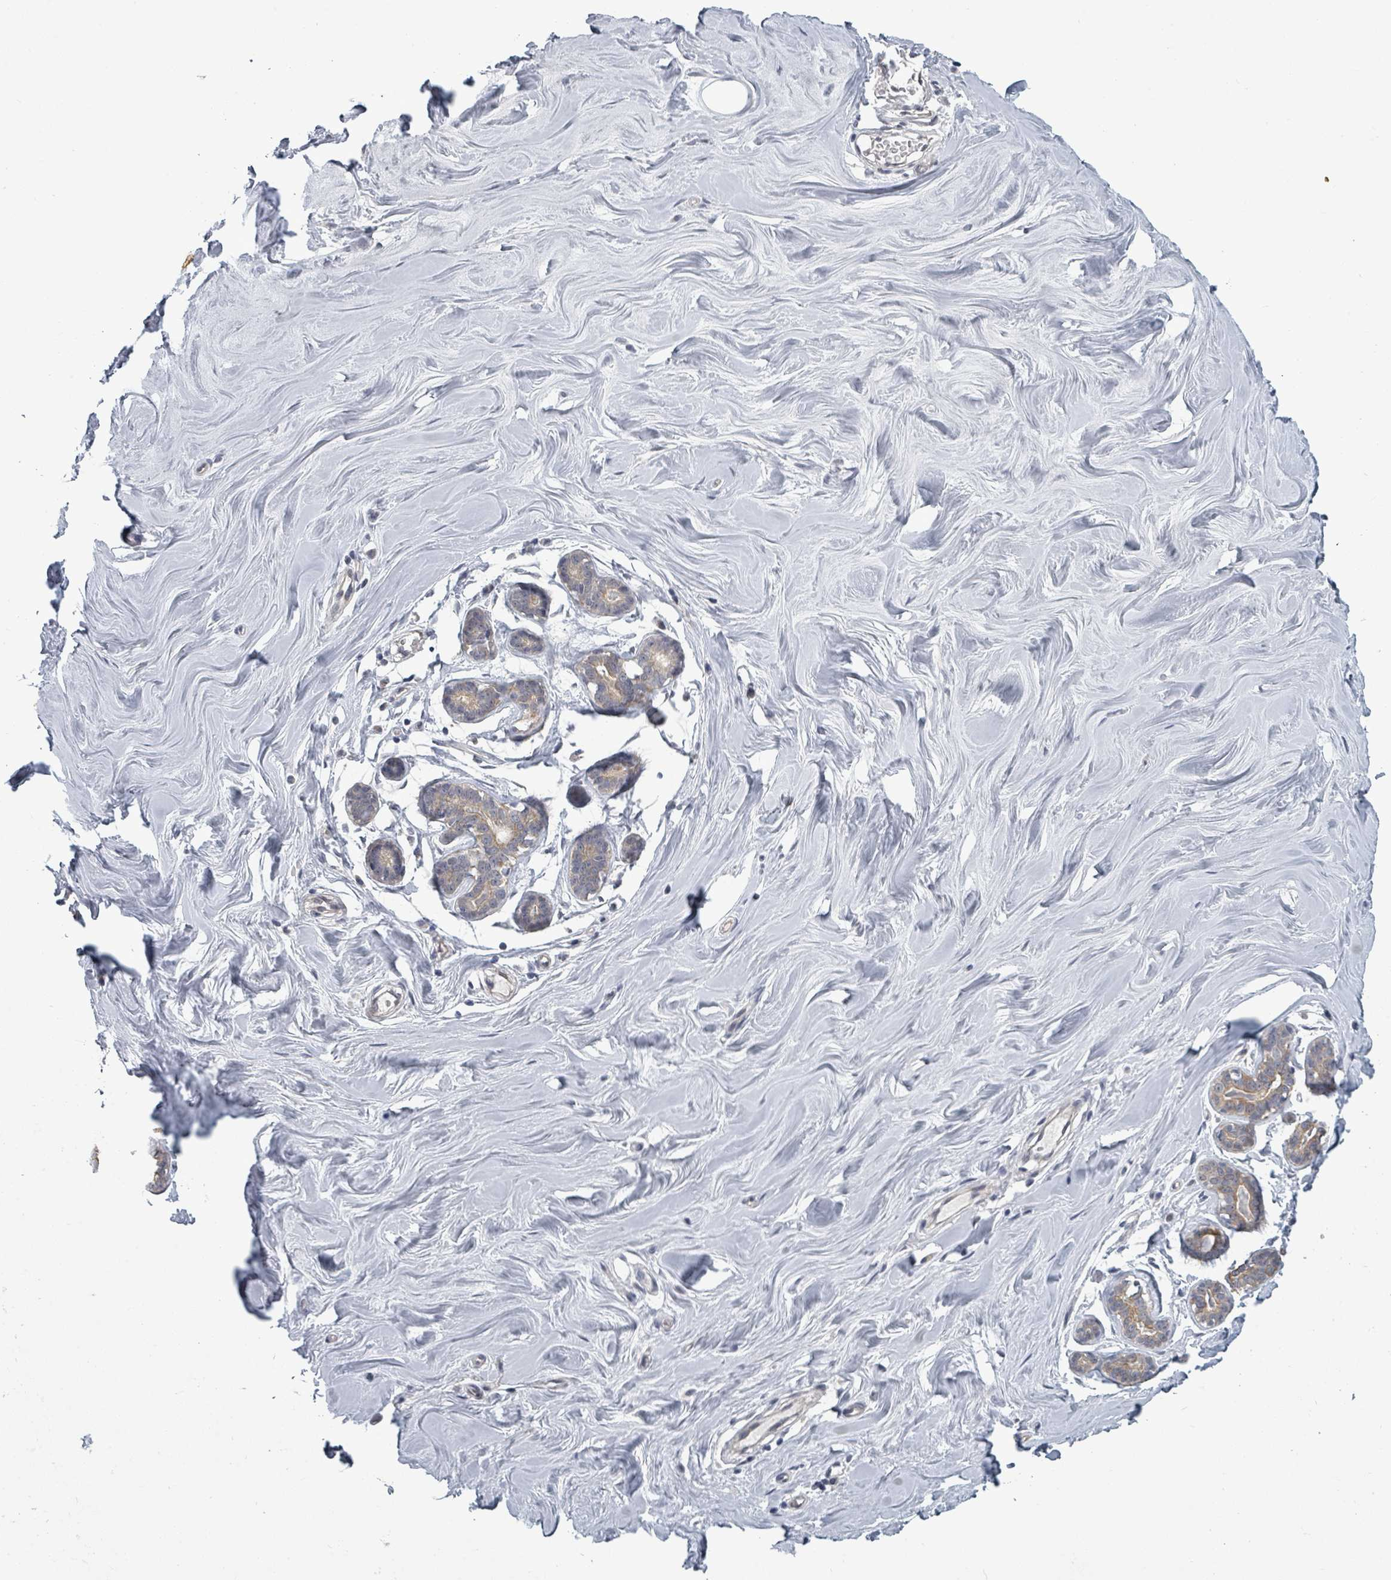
{"staining": {"intensity": "negative", "quantity": "none", "location": "none"}, "tissue": "breast", "cell_type": "Adipocytes", "image_type": "normal", "snomed": [{"axis": "morphology", "description": "Normal tissue, NOS"}, {"axis": "topography", "description": "Breast"}], "caption": "Human breast stained for a protein using immunohistochemistry displays no staining in adipocytes.", "gene": "ASB12", "patient": {"sex": "female", "age": 25}}